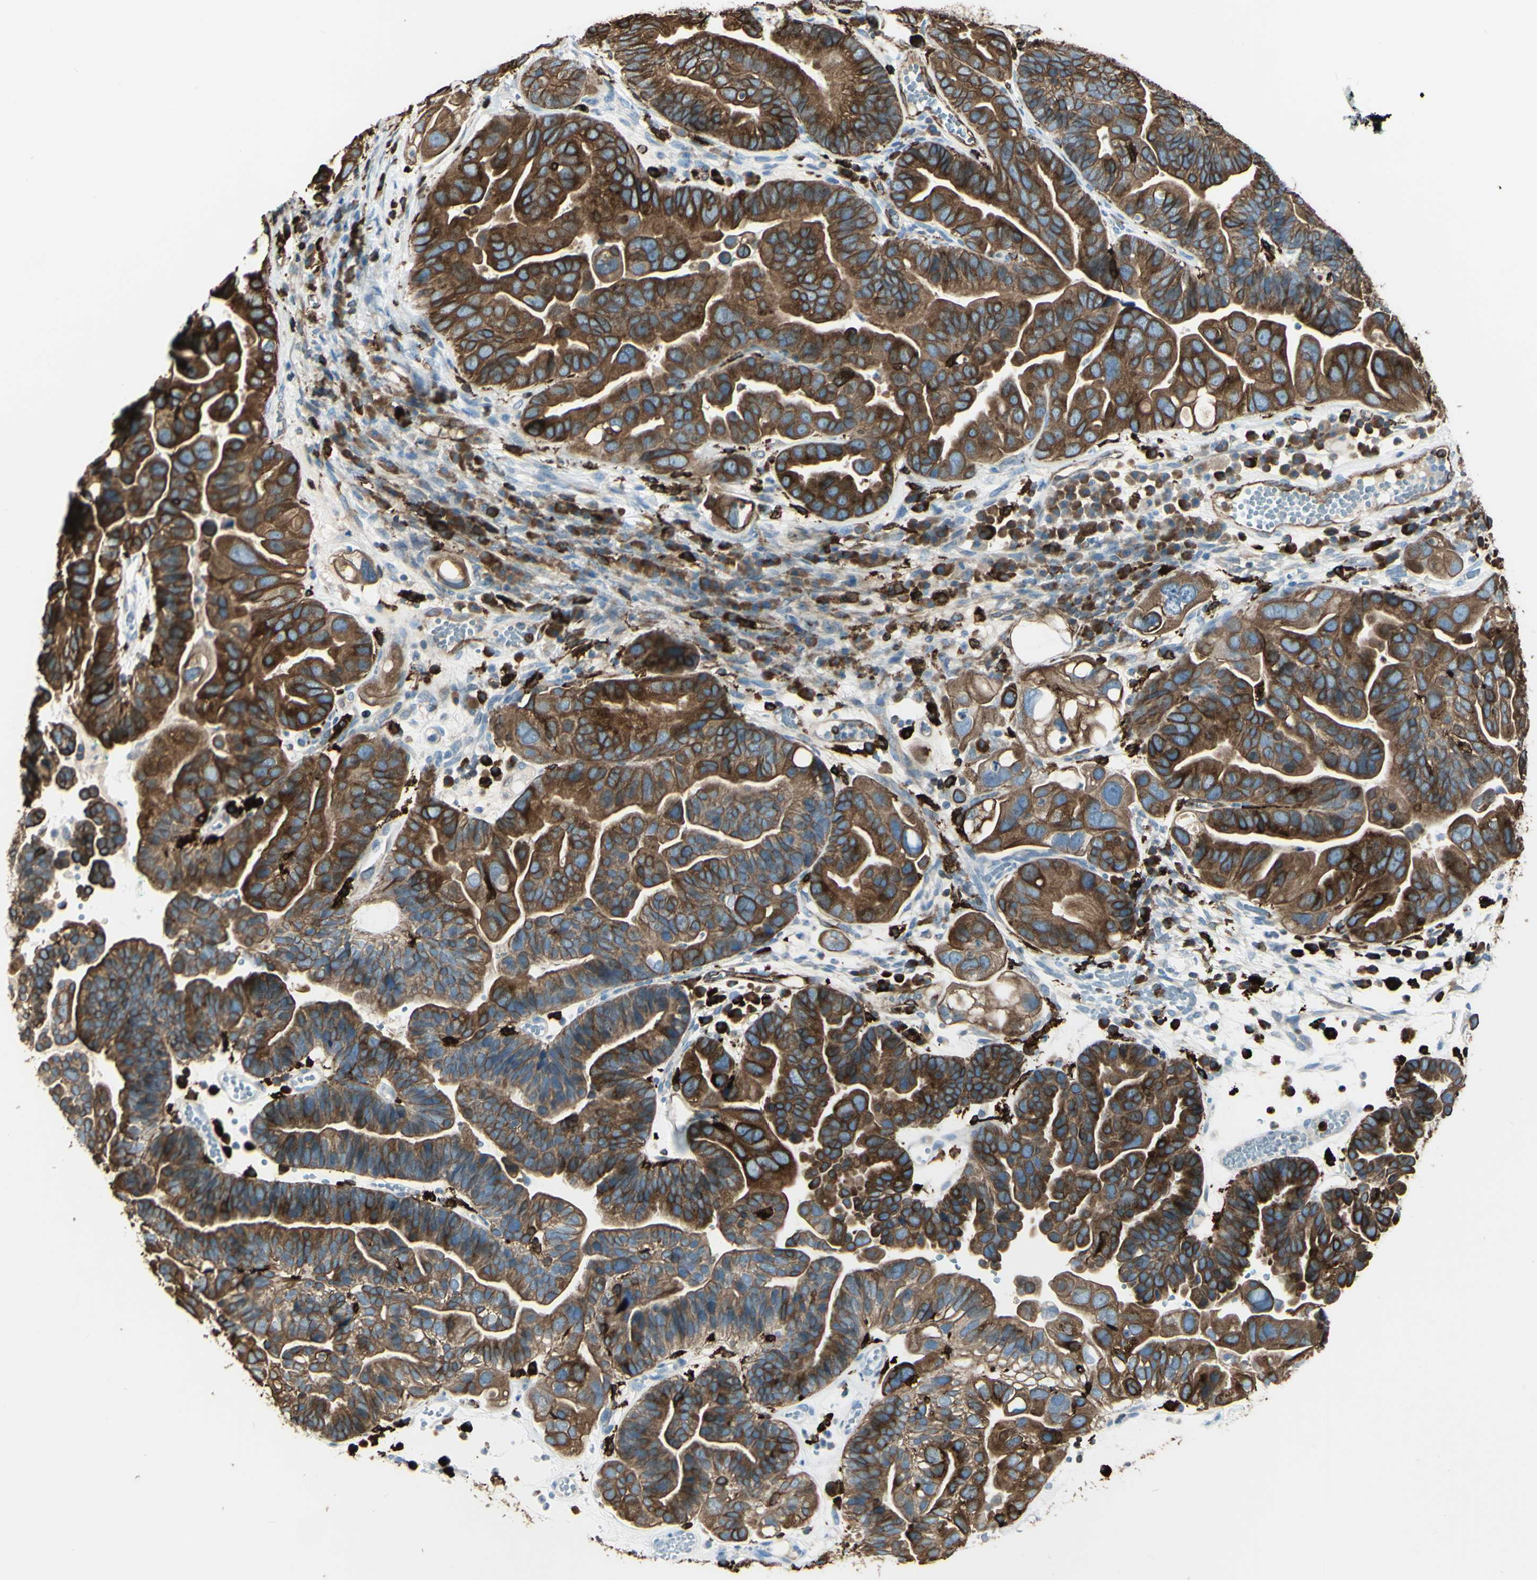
{"staining": {"intensity": "strong", "quantity": ">75%", "location": "cytoplasmic/membranous"}, "tissue": "ovarian cancer", "cell_type": "Tumor cells", "image_type": "cancer", "snomed": [{"axis": "morphology", "description": "Cystadenocarcinoma, serous, NOS"}, {"axis": "topography", "description": "Ovary"}], "caption": "The histopathology image reveals staining of ovarian serous cystadenocarcinoma, revealing strong cytoplasmic/membranous protein positivity (brown color) within tumor cells.", "gene": "CD74", "patient": {"sex": "female", "age": 56}}